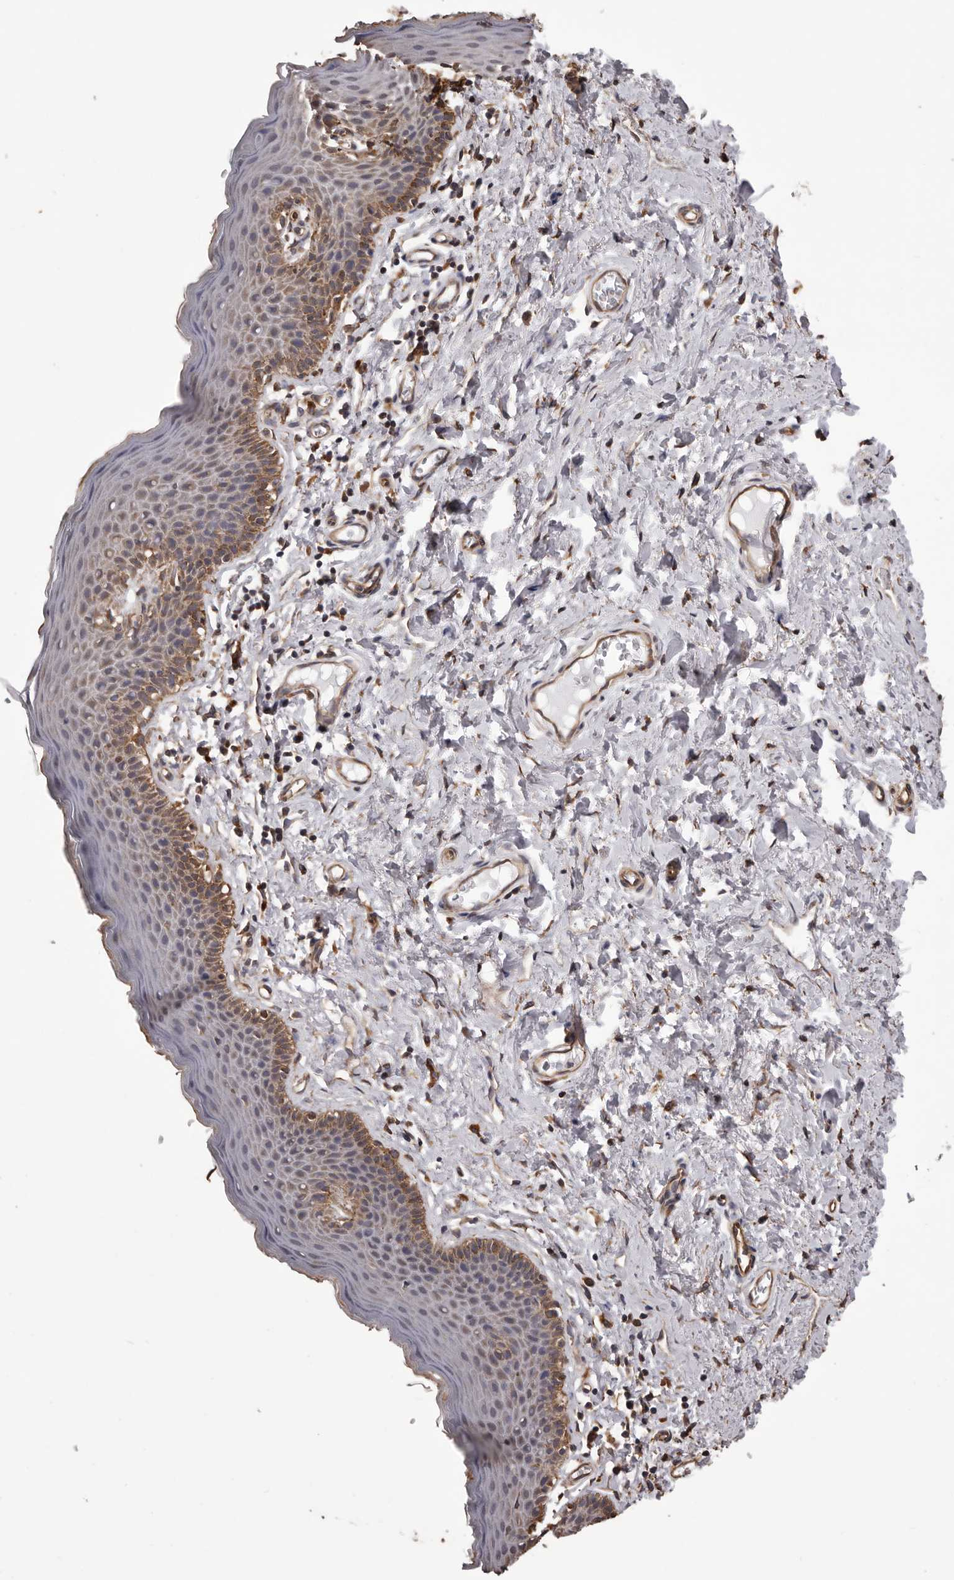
{"staining": {"intensity": "moderate", "quantity": ">75%", "location": "cytoplasmic/membranous"}, "tissue": "skin", "cell_type": "Epidermal cells", "image_type": "normal", "snomed": [{"axis": "morphology", "description": "Normal tissue, NOS"}, {"axis": "topography", "description": "Vulva"}], "caption": "High-magnification brightfield microscopy of unremarkable skin stained with DAB (3,3'-diaminobenzidine) (brown) and counterstained with hematoxylin (blue). epidermal cells exhibit moderate cytoplasmic/membranous staining is seen in approximately>75% of cells.", "gene": "CEP104", "patient": {"sex": "female", "age": 66}}